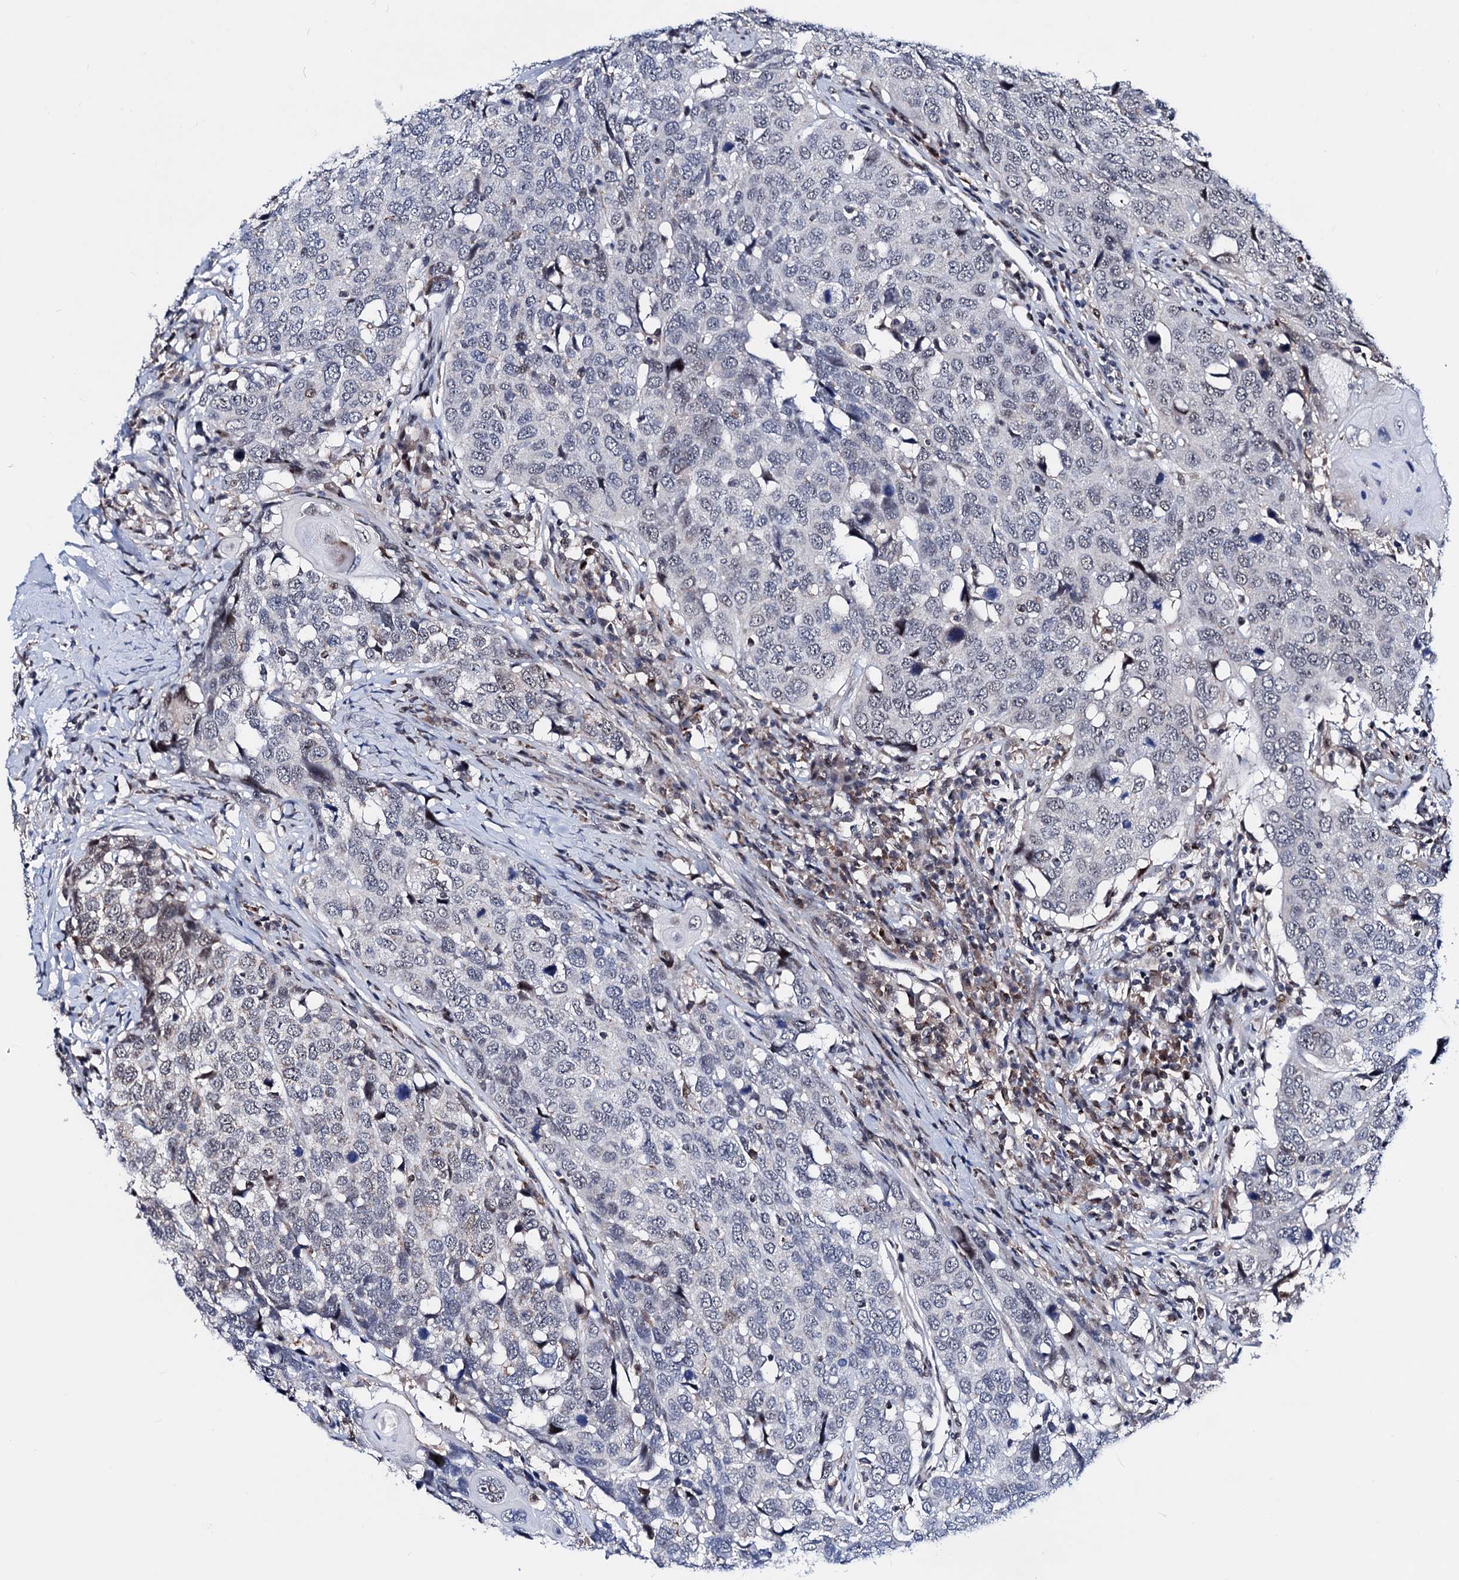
{"staining": {"intensity": "weak", "quantity": "<25%", "location": "nuclear"}, "tissue": "head and neck cancer", "cell_type": "Tumor cells", "image_type": "cancer", "snomed": [{"axis": "morphology", "description": "Squamous cell carcinoma, NOS"}, {"axis": "topography", "description": "Head-Neck"}], "caption": "High magnification brightfield microscopy of head and neck cancer stained with DAB (brown) and counterstained with hematoxylin (blue): tumor cells show no significant staining. (DAB IHC visualized using brightfield microscopy, high magnification).", "gene": "COA4", "patient": {"sex": "male", "age": 66}}